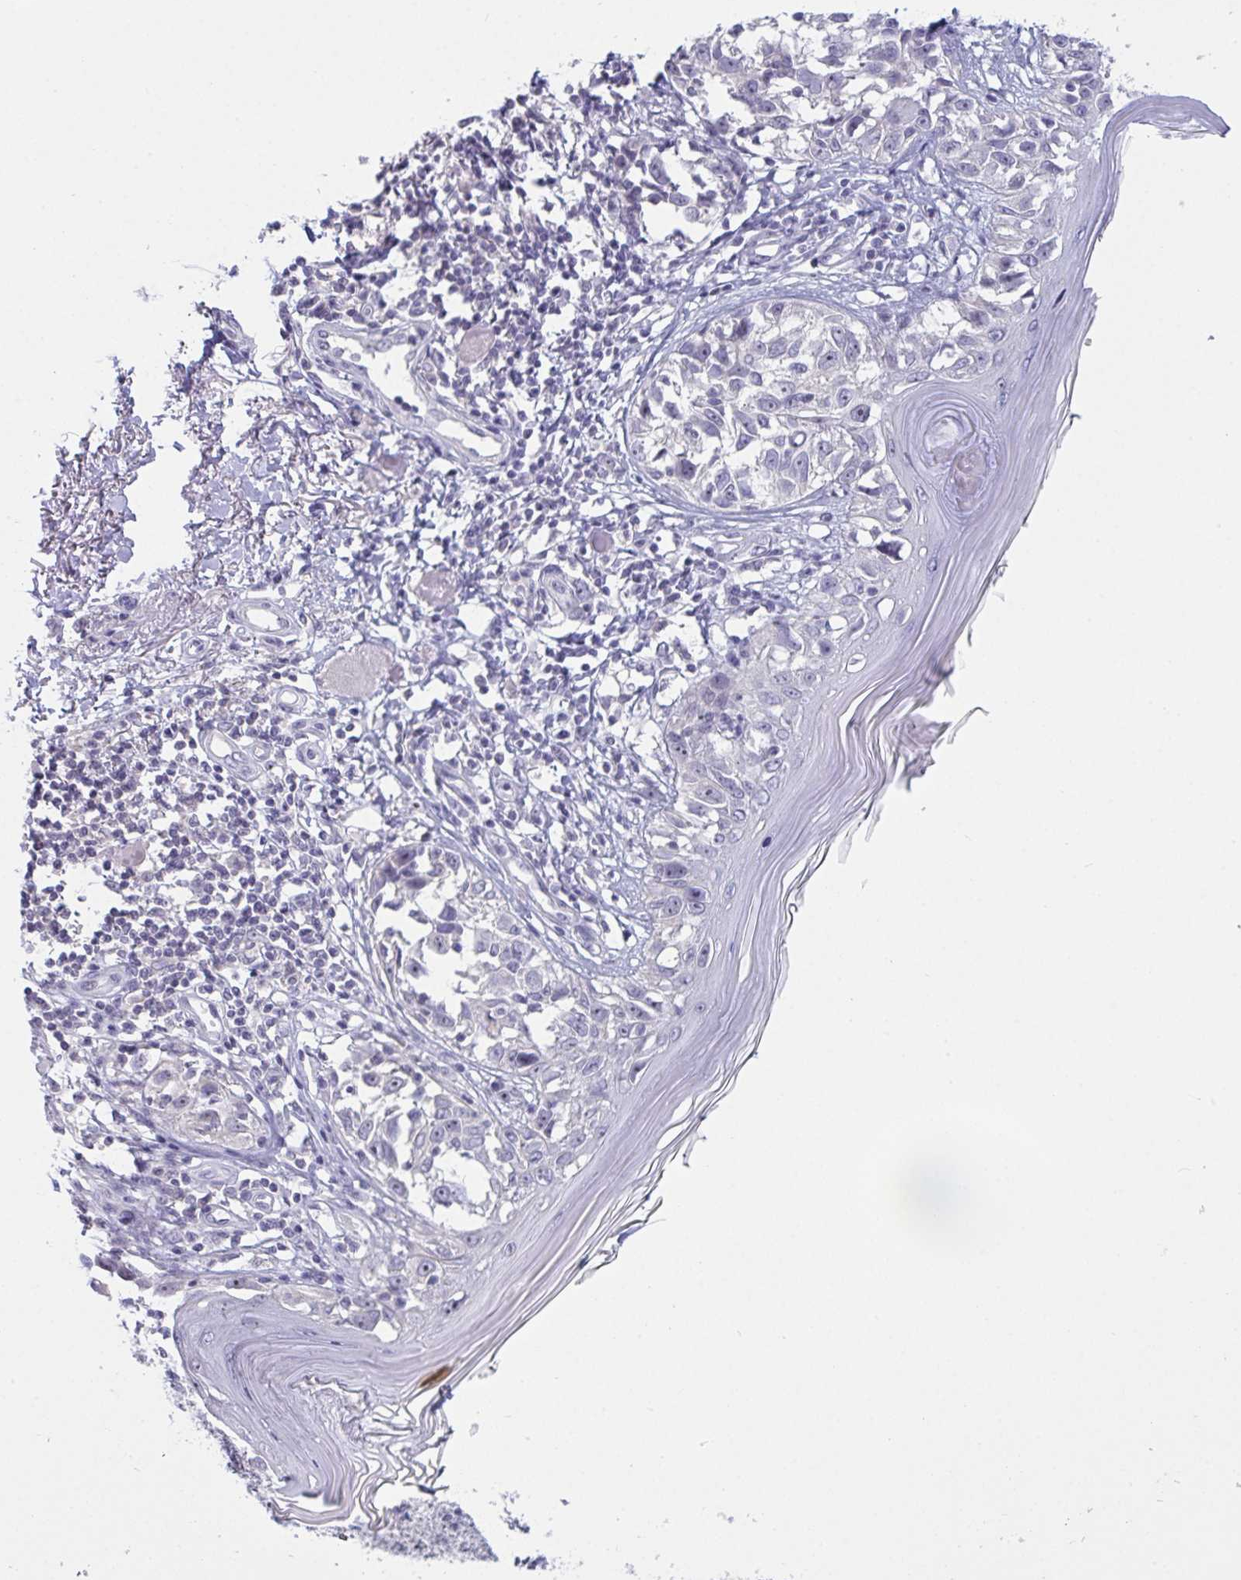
{"staining": {"intensity": "negative", "quantity": "none", "location": "none"}, "tissue": "melanoma", "cell_type": "Tumor cells", "image_type": "cancer", "snomed": [{"axis": "morphology", "description": "Malignant melanoma, NOS"}, {"axis": "topography", "description": "Skin"}], "caption": "A high-resolution micrograph shows immunohistochemistry (IHC) staining of melanoma, which demonstrates no significant expression in tumor cells.", "gene": "MYC", "patient": {"sex": "male", "age": 73}}